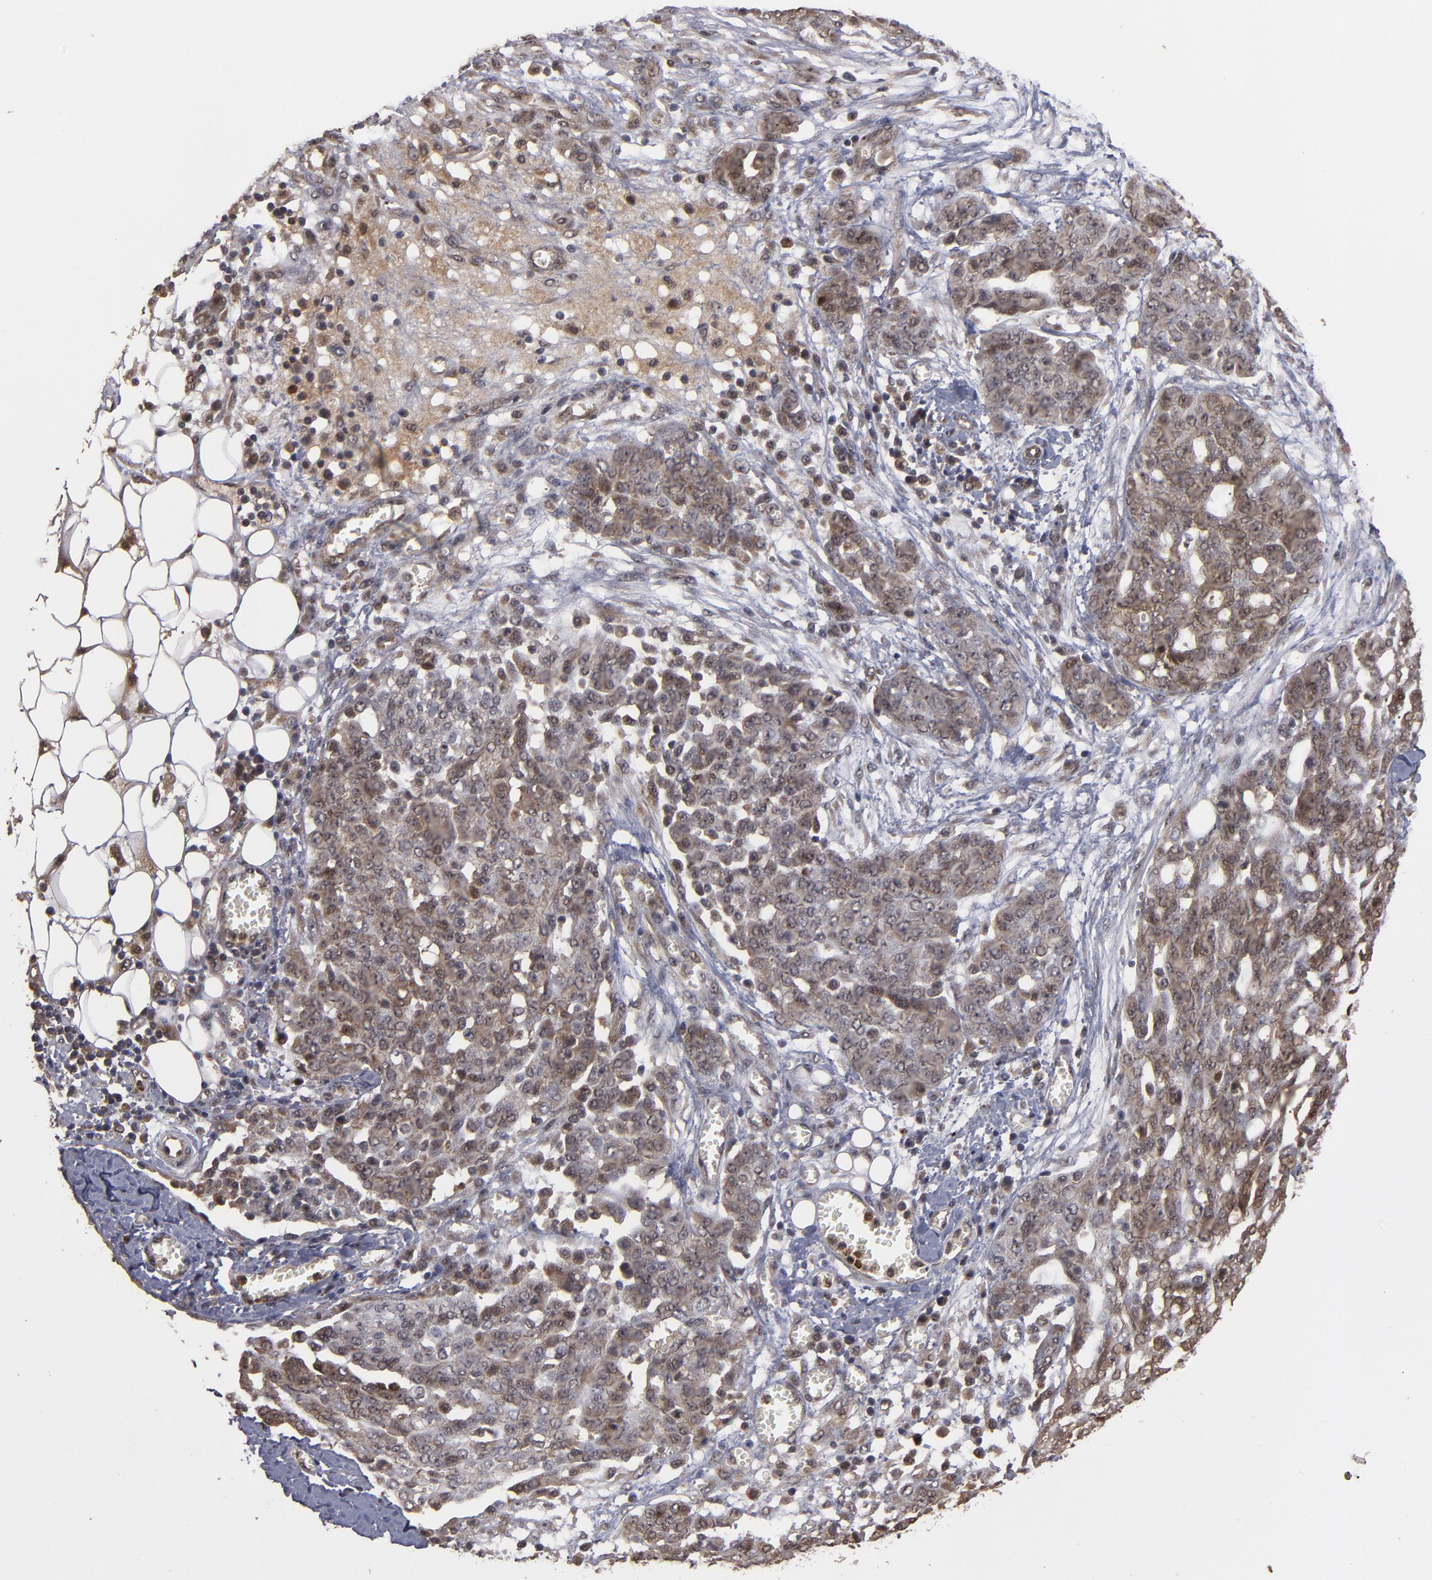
{"staining": {"intensity": "weak", "quantity": ">75%", "location": "cytoplasmic/membranous"}, "tissue": "ovarian cancer", "cell_type": "Tumor cells", "image_type": "cancer", "snomed": [{"axis": "morphology", "description": "Cystadenocarcinoma, serous, NOS"}, {"axis": "topography", "description": "Soft tissue"}, {"axis": "topography", "description": "Ovary"}], "caption": "Immunohistochemistry (IHC) image of neoplastic tissue: human ovarian cancer (serous cystadenocarcinoma) stained using immunohistochemistry (IHC) demonstrates low levels of weak protein expression localized specifically in the cytoplasmic/membranous of tumor cells, appearing as a cytoplasmic/membranous brown color.", "gene": "CUL5", "patient": {"sex": "female", "age": 57}}